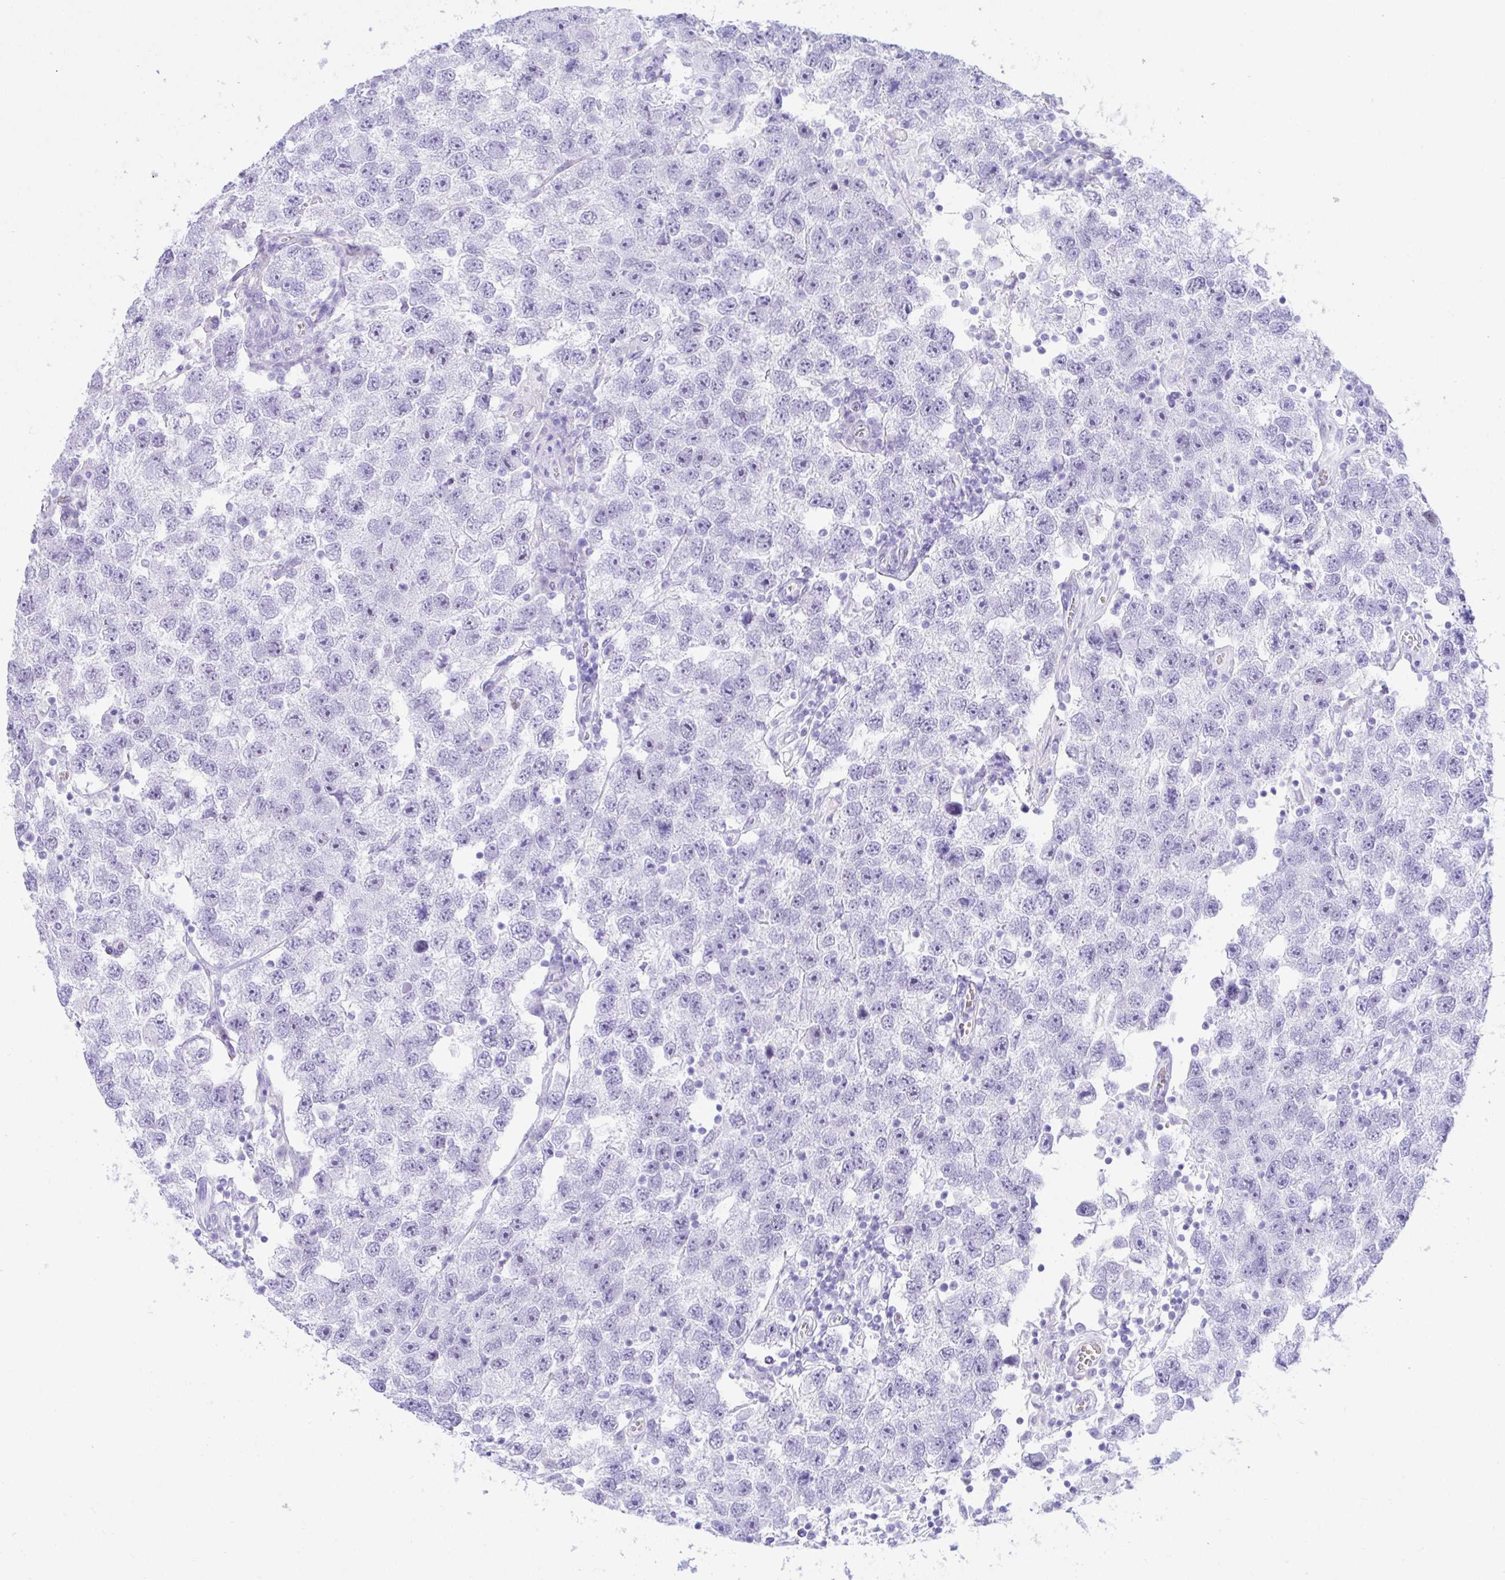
{"staining": {"intensity": "negative", "quantity": "none", "location": "none"}, "tissue": "testis cancer", "cell_type": "Tumor cells", "image_type": "cancer", "snomed": [{"axis": "morphology", "description": "Seminoma, NOS"}, {"axis": "topography", "description": "Testis"}], "caption": "High magnification brightfield microscopy of testis cancer (seminoma) stained with DAB (3,3'-diaminobenzidine) (brown) and counterstained with hematoxylin (blue): tumor cells show no significant staining. The staining was performed using DAB (3,3'-diaminobenzidine) to visualize the protein expression in brown, while the nuclei were stained in blue with hematoxylin (Magnification: 20x).", "gene": "SEL1L2", "patient": {"sex": "male", "age": 26}}